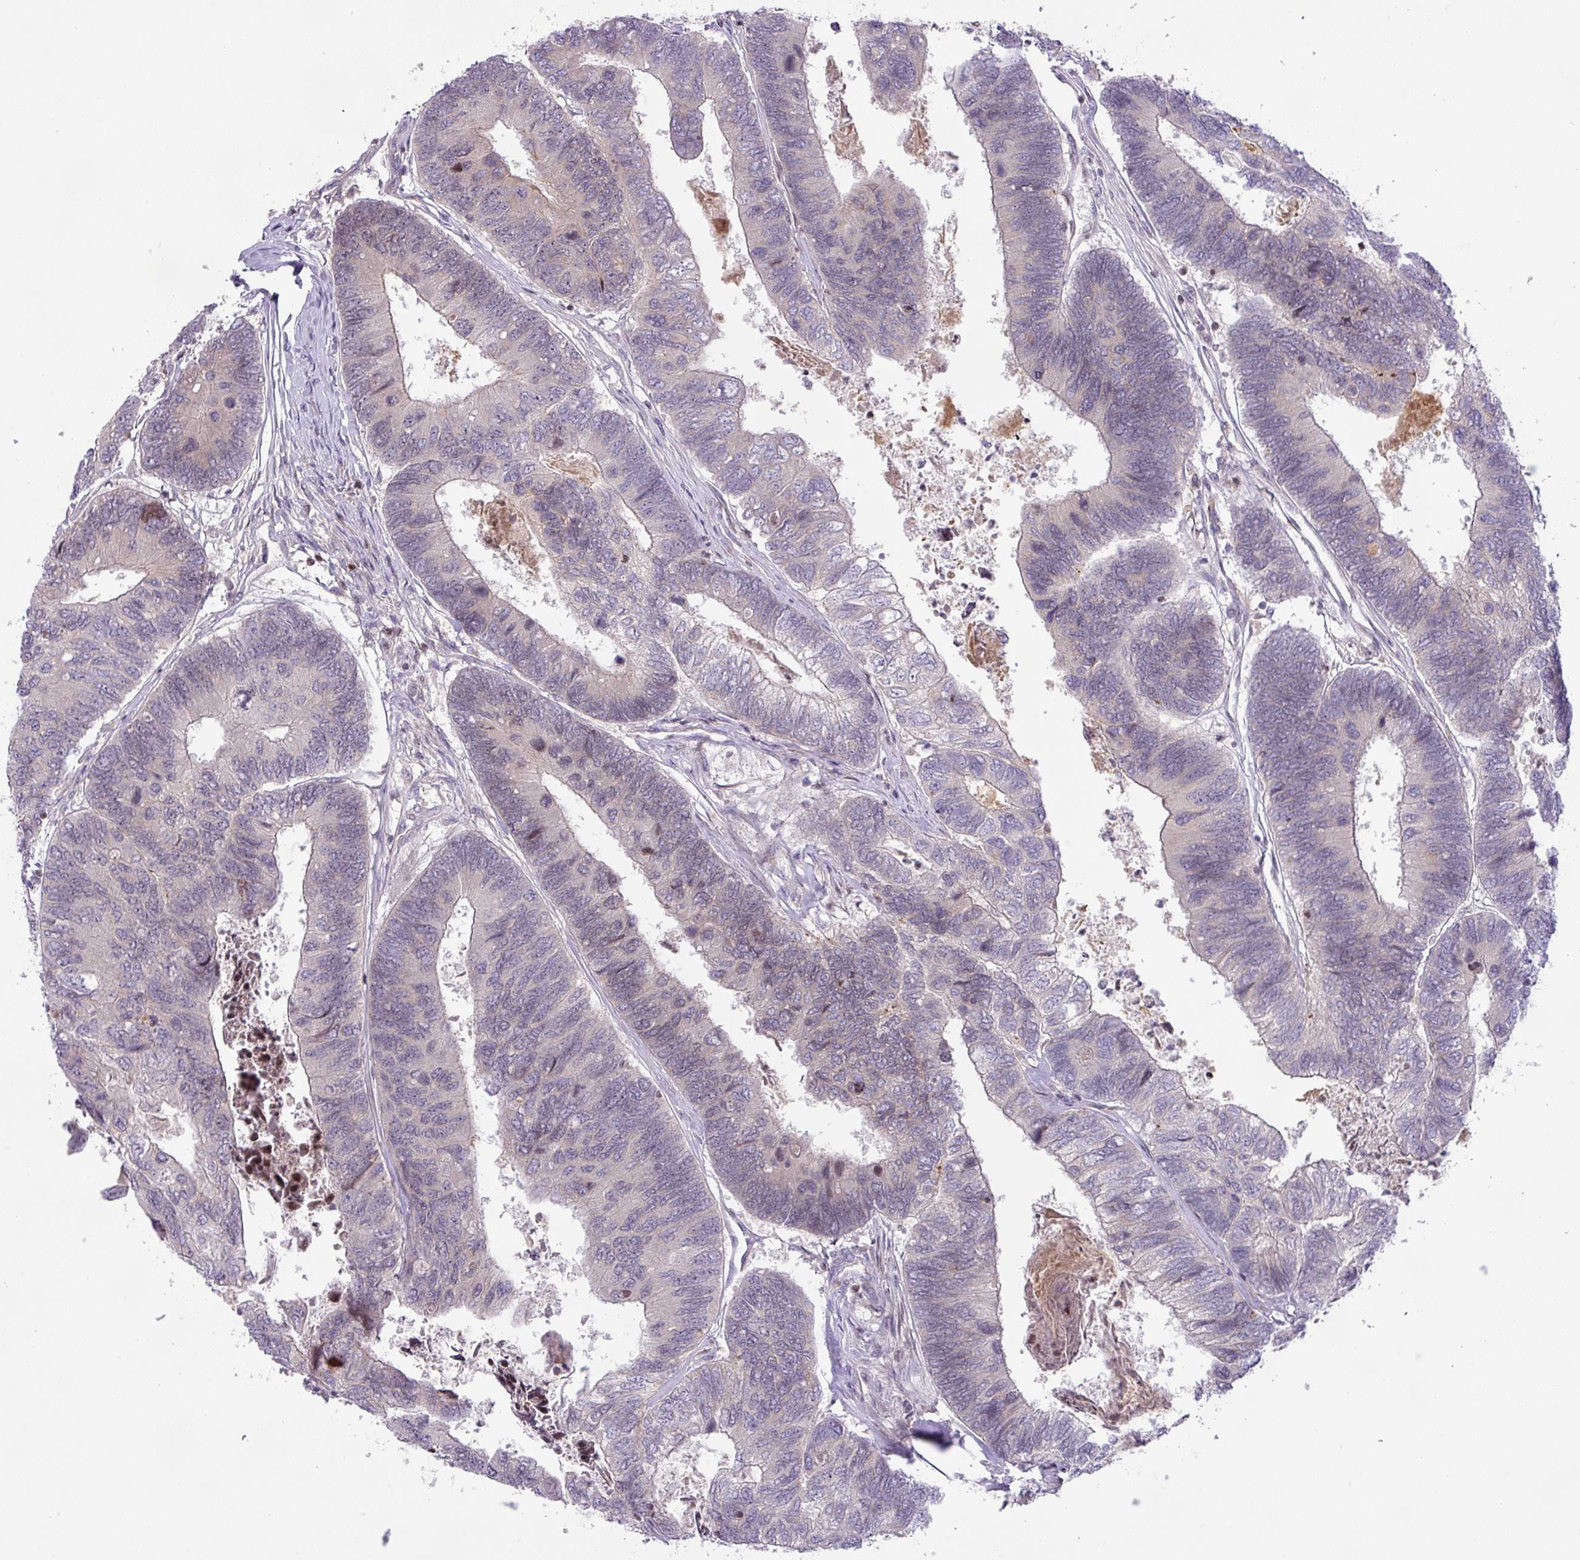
{"staining": {"intensity": "negative", "quantity": "none", "location": "none"}, "tissue": "colorectal cancer", "cell_type": "Tumor cells", "image_type": "cancer", "snomed": [{"axis": "morphology", "description": "Adenocarcinoma, NOS"}, {"axis": "topography", "description": "Colon"}], "caption": "This is a micrograph of IHC staining of colorectal cancer, which shows no positivity in tumor cells.", "gene": "ZNF394", "patient": {"sex": "female", "age": 67}}